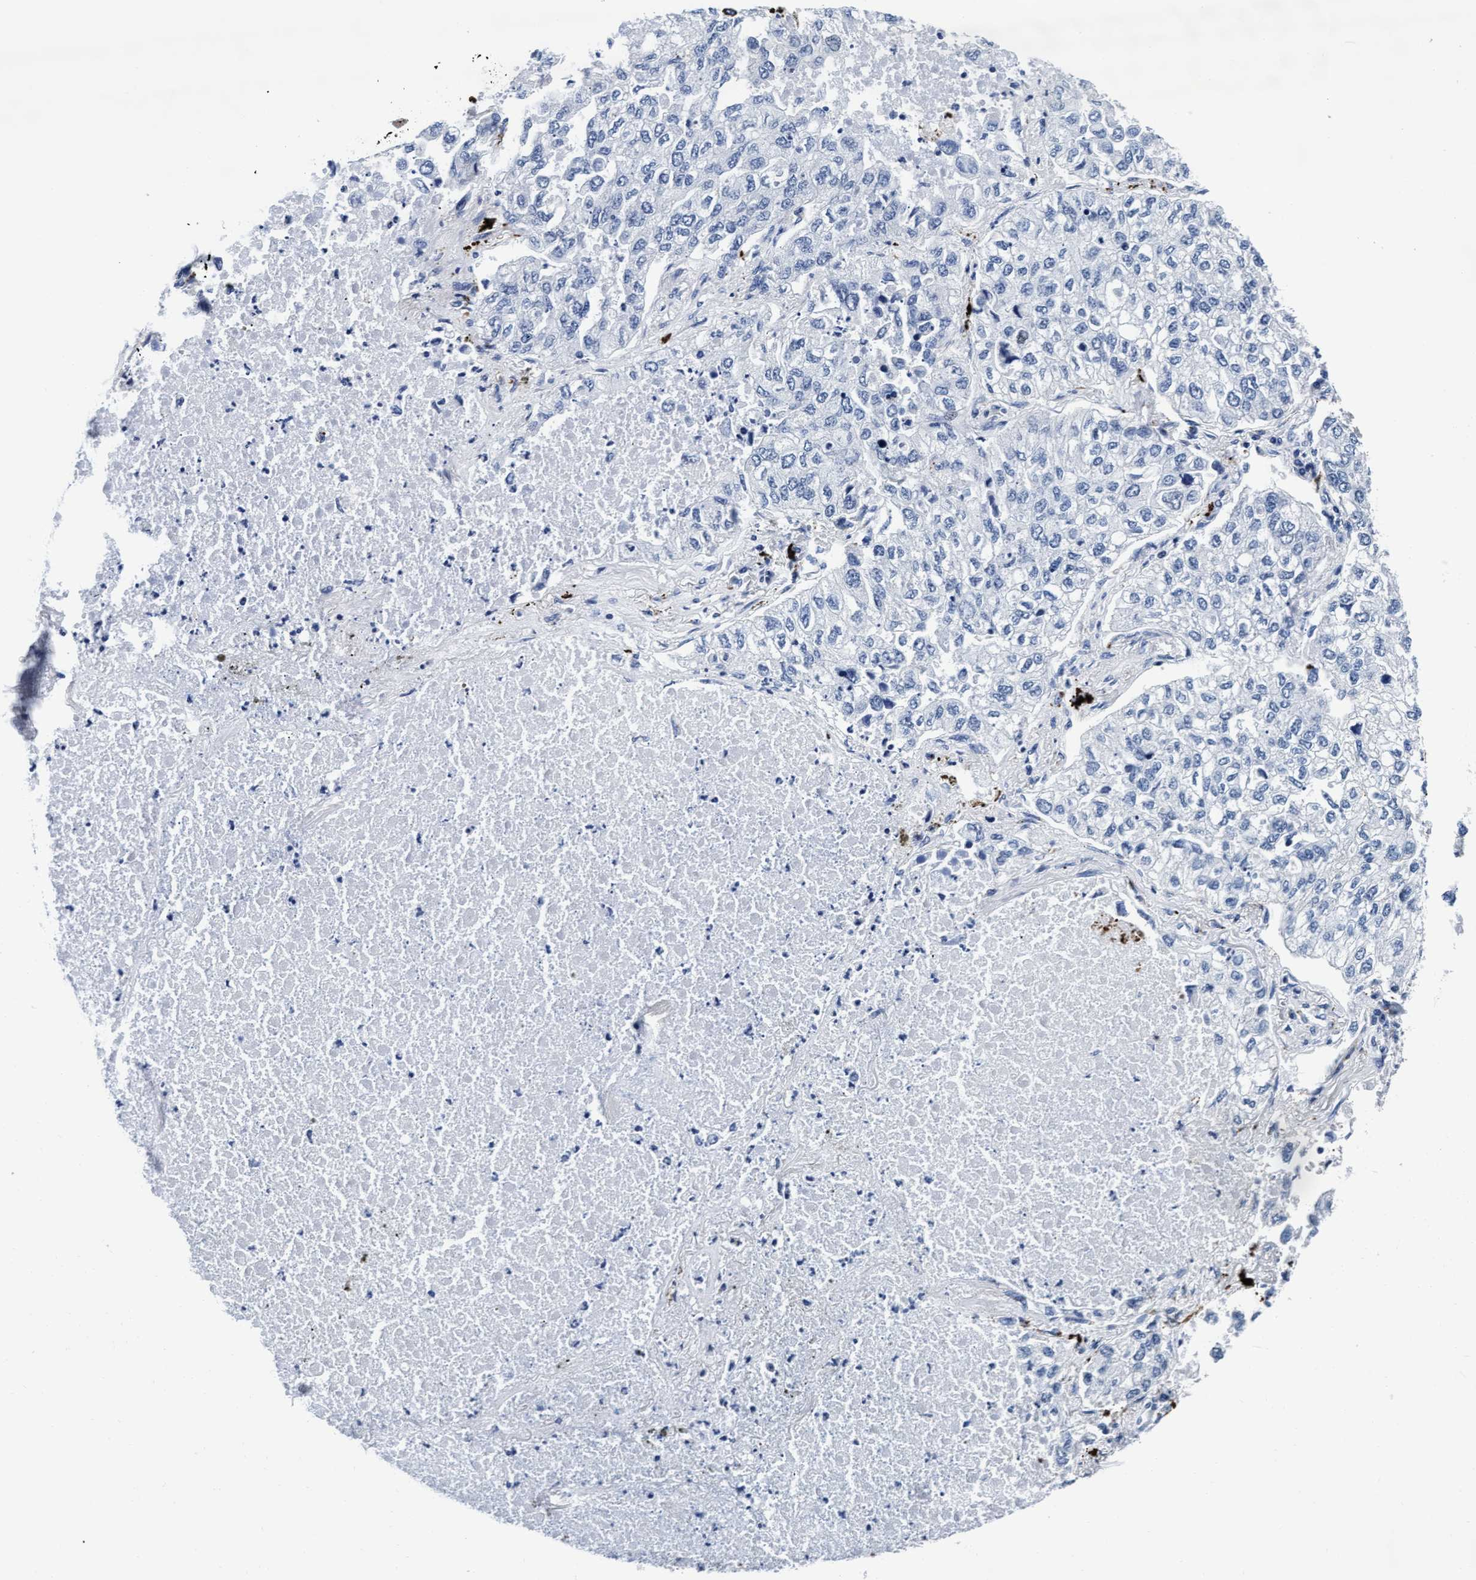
{"staining": {"intensity": "negative", "quantity": "none", "location": "none"}, "tissue": "lung cancer", "cell_type": "Tumor cells", "image_type": "cancer", "snomed": [{"axis": "morphology", "description": "Inflammation, NOS"}, {"axis": "morphology", "description": "Adenocarcinoma, NOS"}, {"axis": "topography", "description": "Lung"}], "caption": "High magnification brightfield microscopy of lung cancer (adenocarcinoma) stained with DAB (brown) and counterstained with hematoxylin (blue): tumor cells show no significant staining.", "gene": "ARSG", "patient": {"sex": "male", "age": 63}}